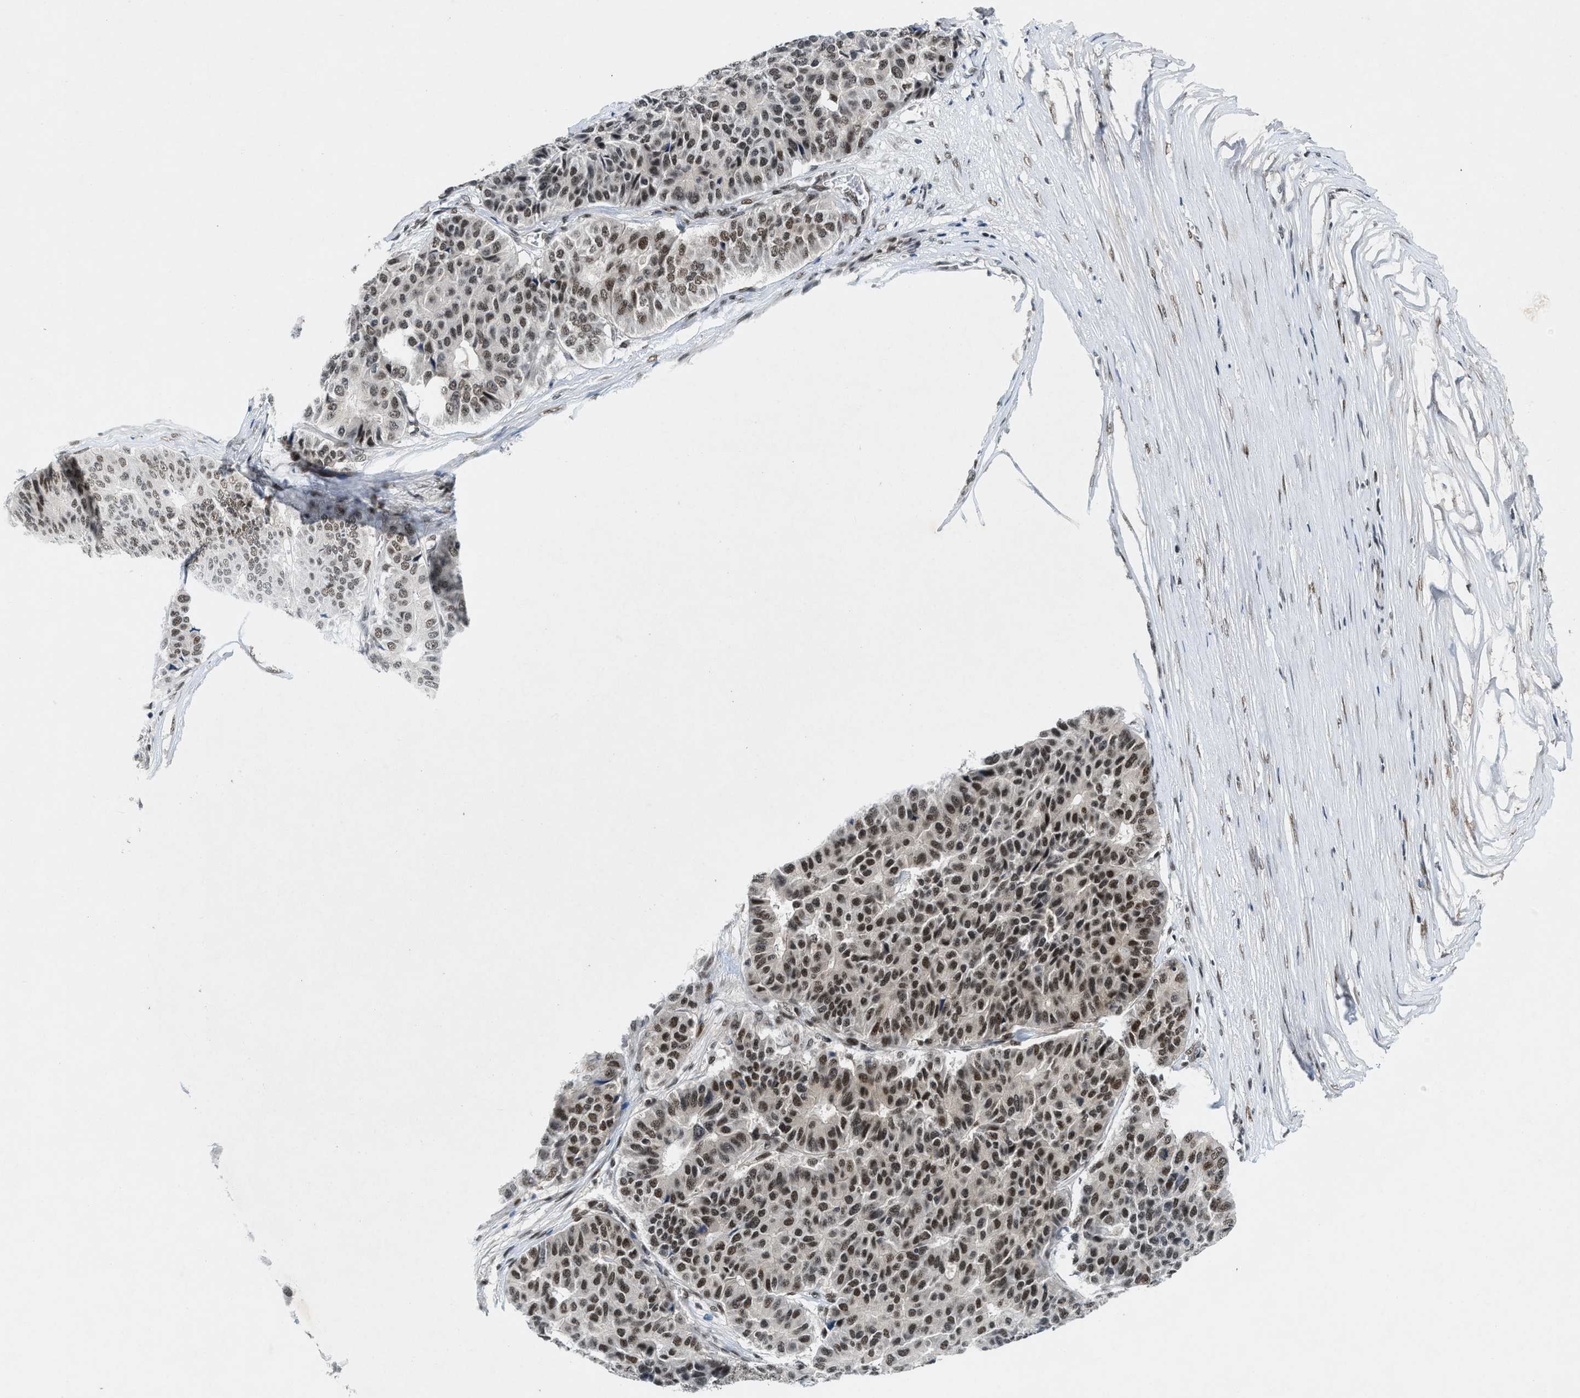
{"staining": {"intensity": "strong", "quantity": "25%-75%", "location": "nuclear"}, "tissue": "pancreatic cancer", "cell_type": "Tumor cells", "image_type": "cancer", "snomed": [{"axis": "morphology", "description": "Adenocarcinoma, NOS"}, {"axis": "topography", "description": "Pancreas"}], "caption": "This photomicrograph exhibits IHC staining of human pancreatic adenocarcinoma, with high strong nuclear expression in approximately 25%-75% of tumor cells.", "gene": "NCOA1", "patient": {"sex": "male", "age": 50}}